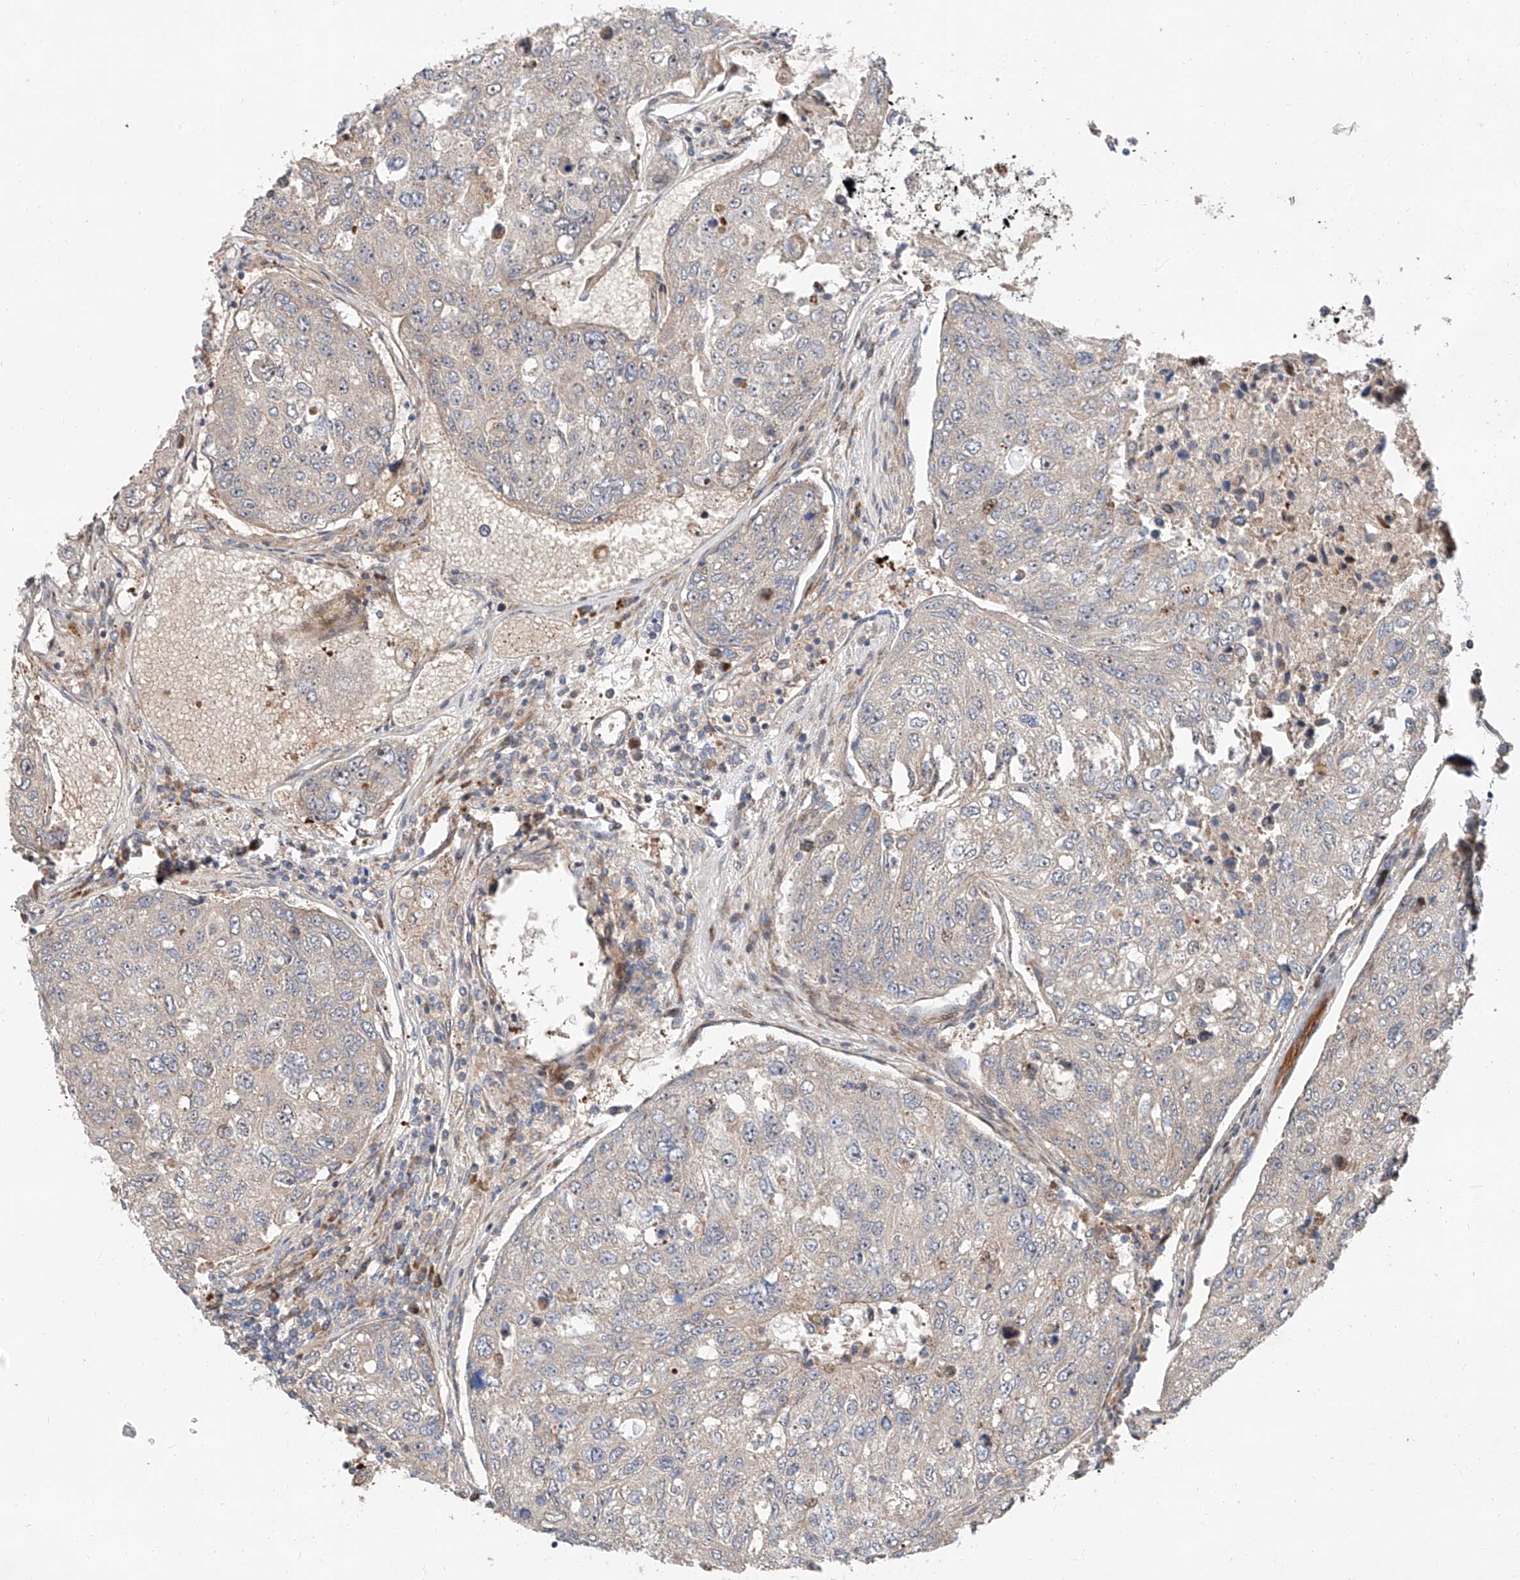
{"staining": {"intensity": "negative", "quantity": "none", "location": "none"}, "tissue": "urothelial cancer", "cell_type": "Tumor cells", "image_type": "cancer", "snomed": [{"axis": "morphology", "description": "Urothelial carcinoma, High grade"}, {"axis": "topography", "description": "Lymph node"}, {"axis": "topography", "description": "Urinary bladder"}], "caption": "There is no significant expression in tumor cells of high-grade urothelial carcinoma.", "gene": "USF3", "patient": {"sex": "male", "age": 51}}